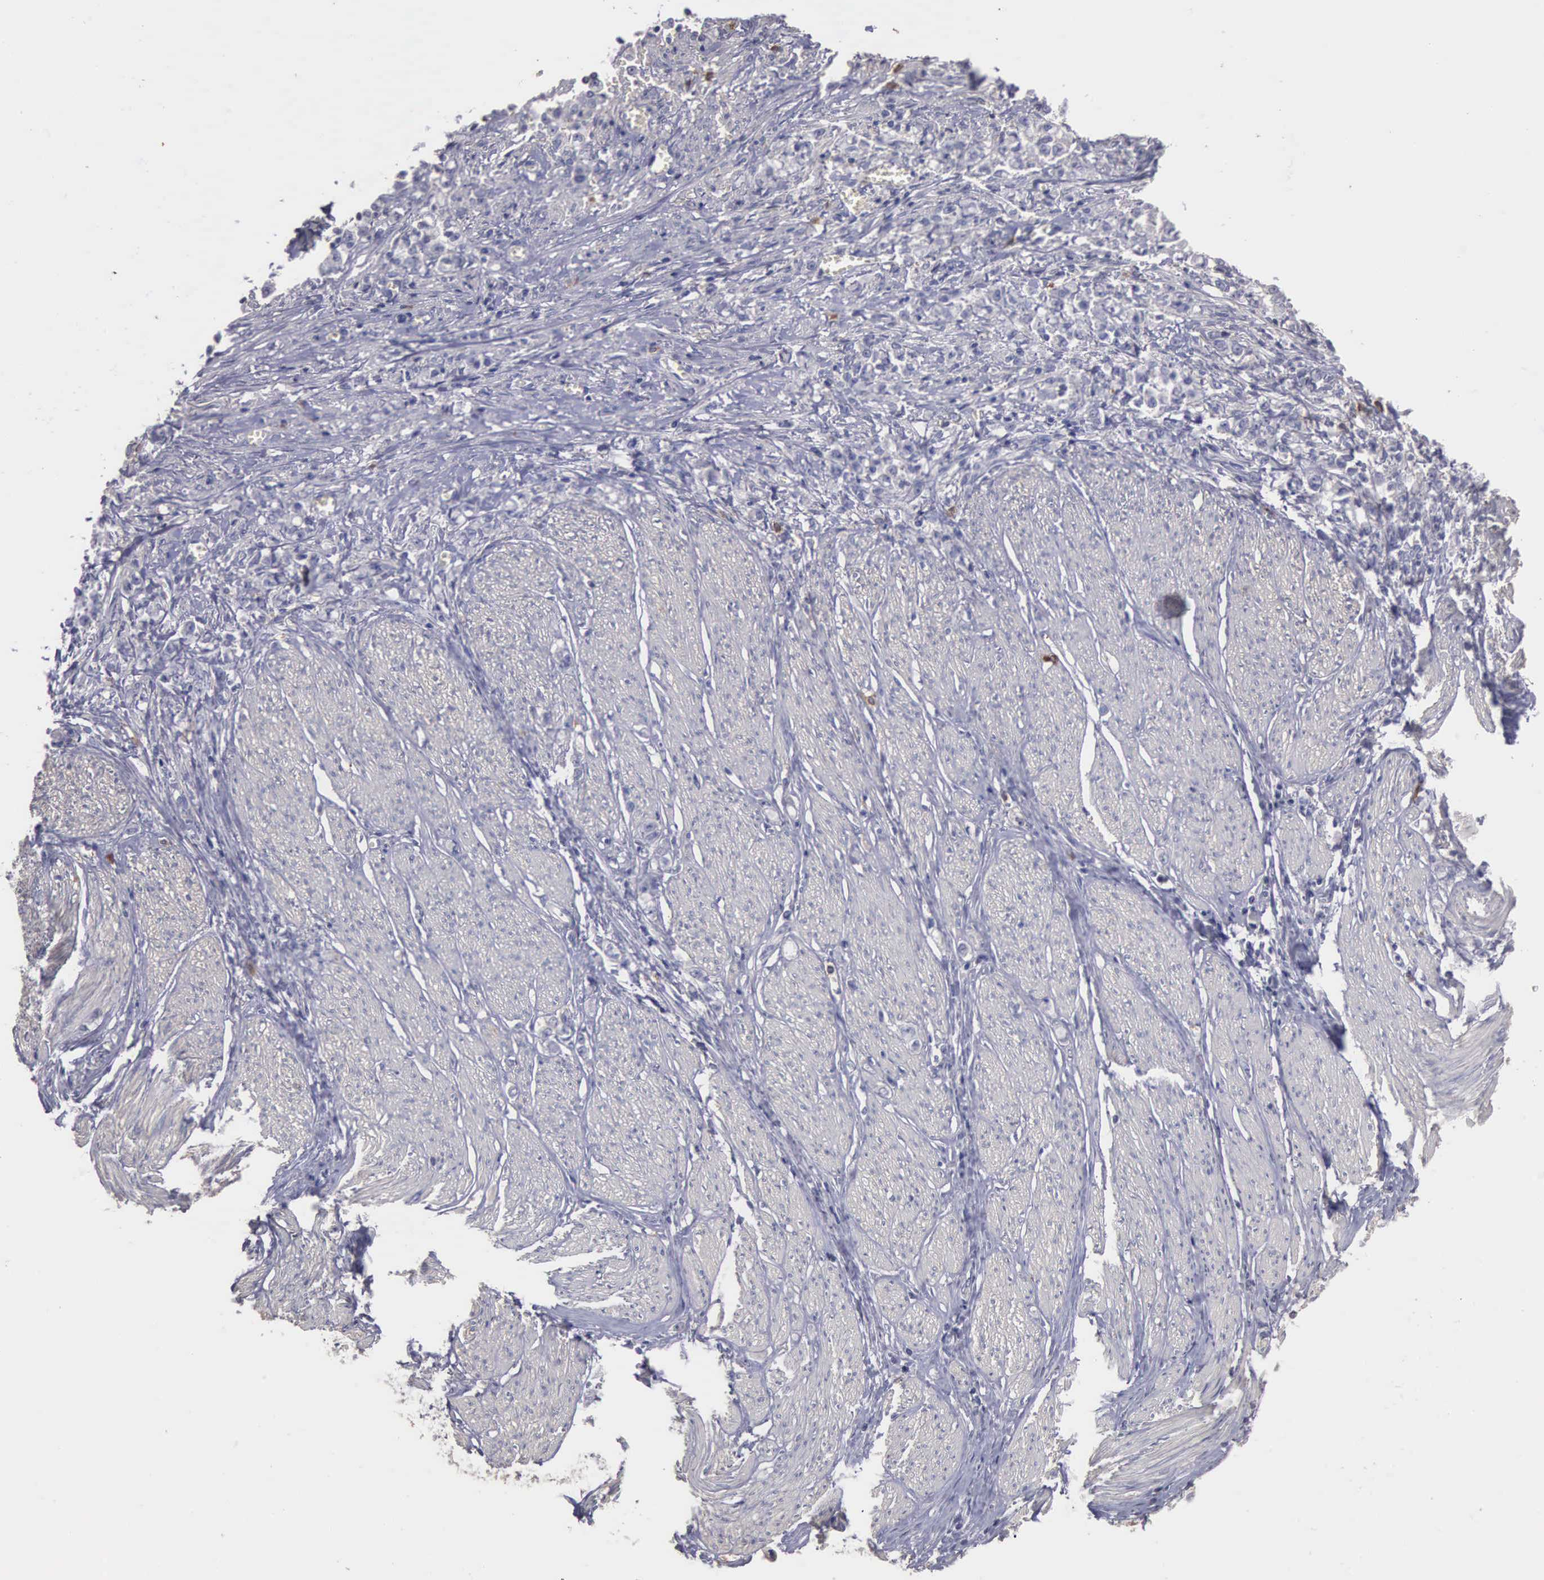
{"staining": {"intensity": "negative", "quantity": "none", "location": "none"}, "tissue": "stomach cancer", "cell_type": "Tumor cells", "image_type": "cancer", "snomed": [{"axis": "morphology", "description": "Adenocarcinoma, NOS"}, {"axis": "topography", "description": "Stomach"}], "caption": "DAB immunohistochemical staining of stomach cancer shows no significant expression in tumor cells.", "gene": "ENO3", "patient": {"sex": "male", "age": 72}}